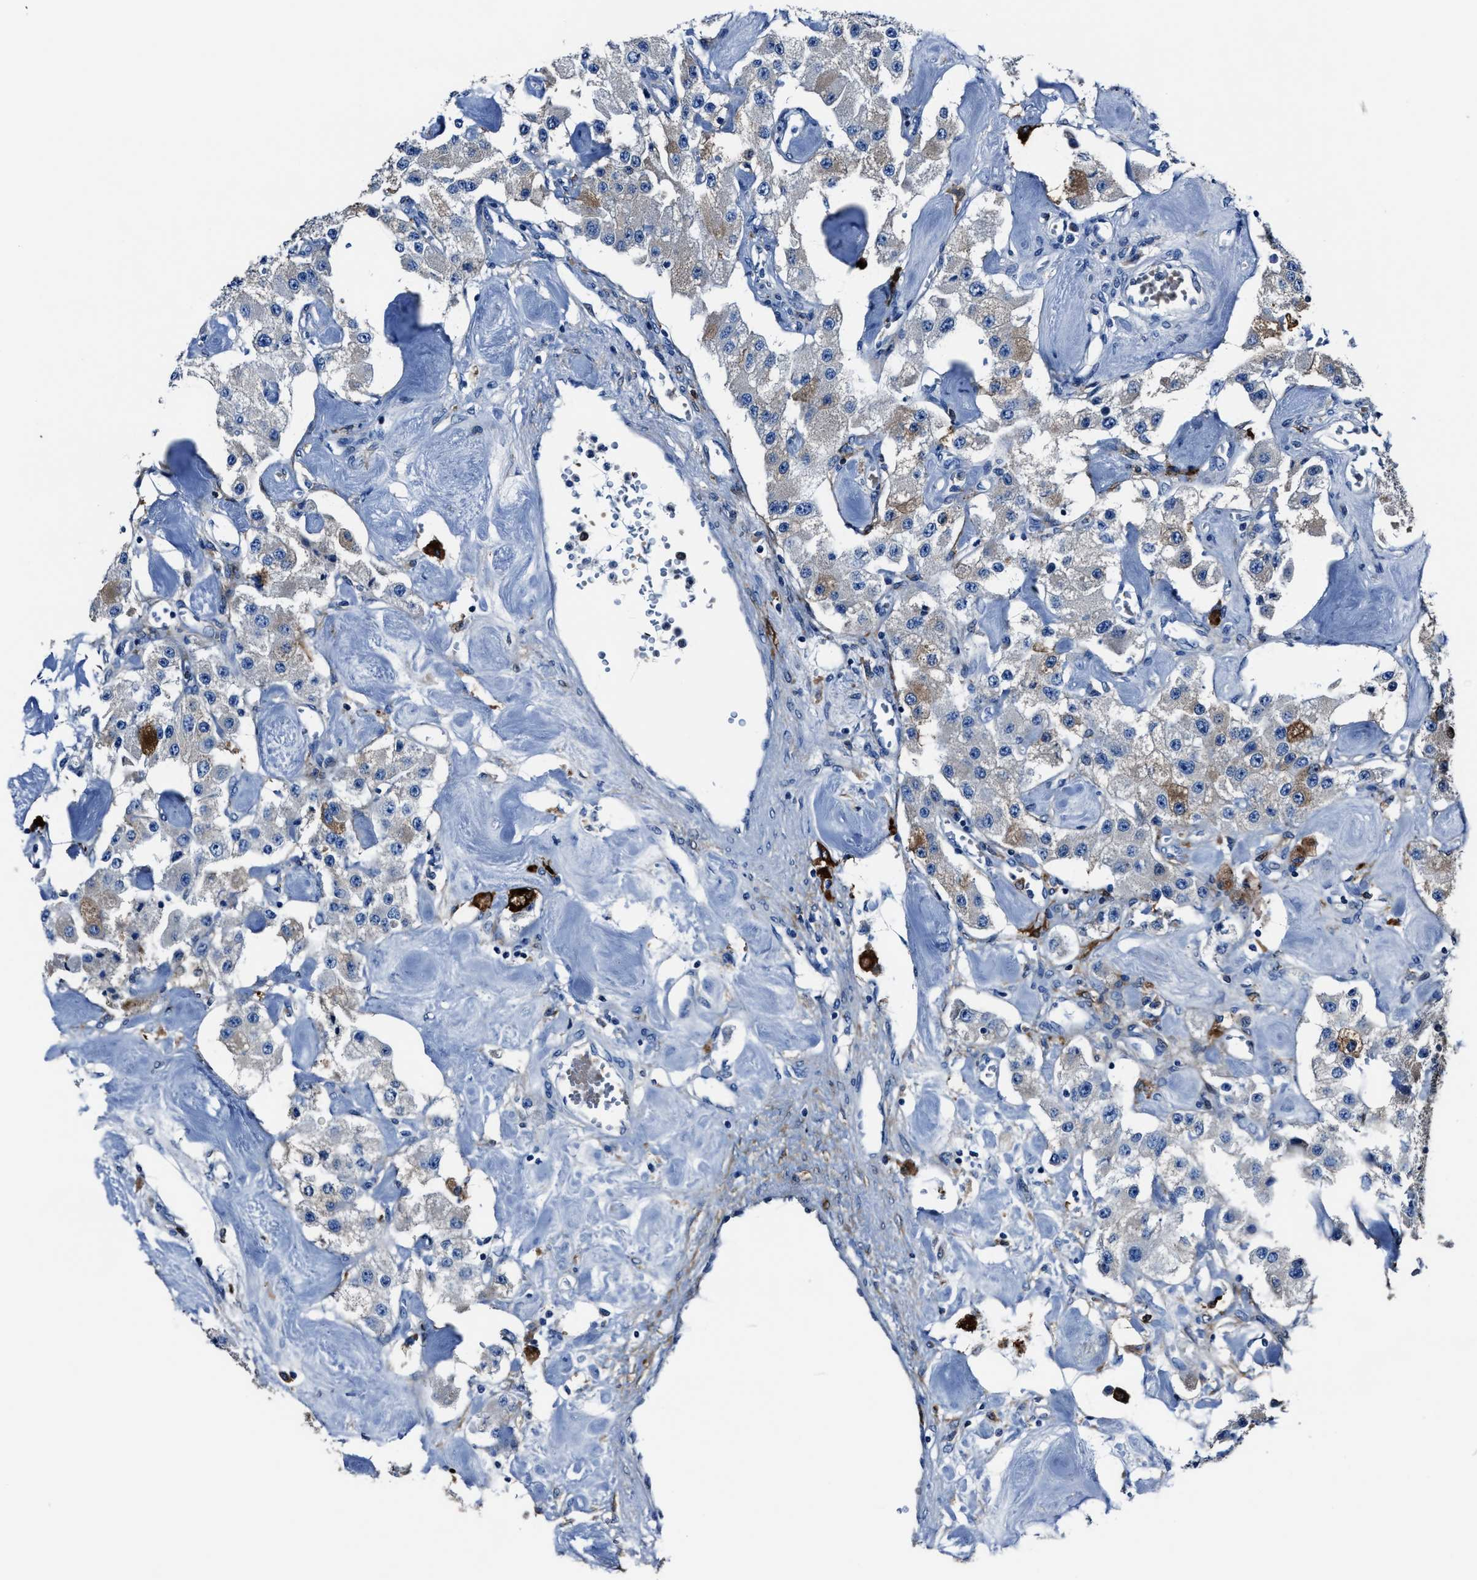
{"staining": {"intensity": "weak", "quantity": "<25%", "location": "cytoplasmic/membranous"}, "tissue": "carcinoid", "cell_type": "Tumor cells", "image_type": "cancer", "snomed": [{"axis": "morphology", "description": "Carcinoid, malignant, NOS"}, {"axis": "topography", "description": "Pancreas"}], "caption": "DAB (3,3'-diaminobenzidine) immunohistochemical staining of carcinoid demonstrates no significant staining in tumor cells. The staining was performed using DAB to visualize the protein expression in brown, while the nuclei were stained in blue with hematoxylin (Magnification: 20x).", "gene": "FTL", "patient": {"sex": "male", "age": 41}}